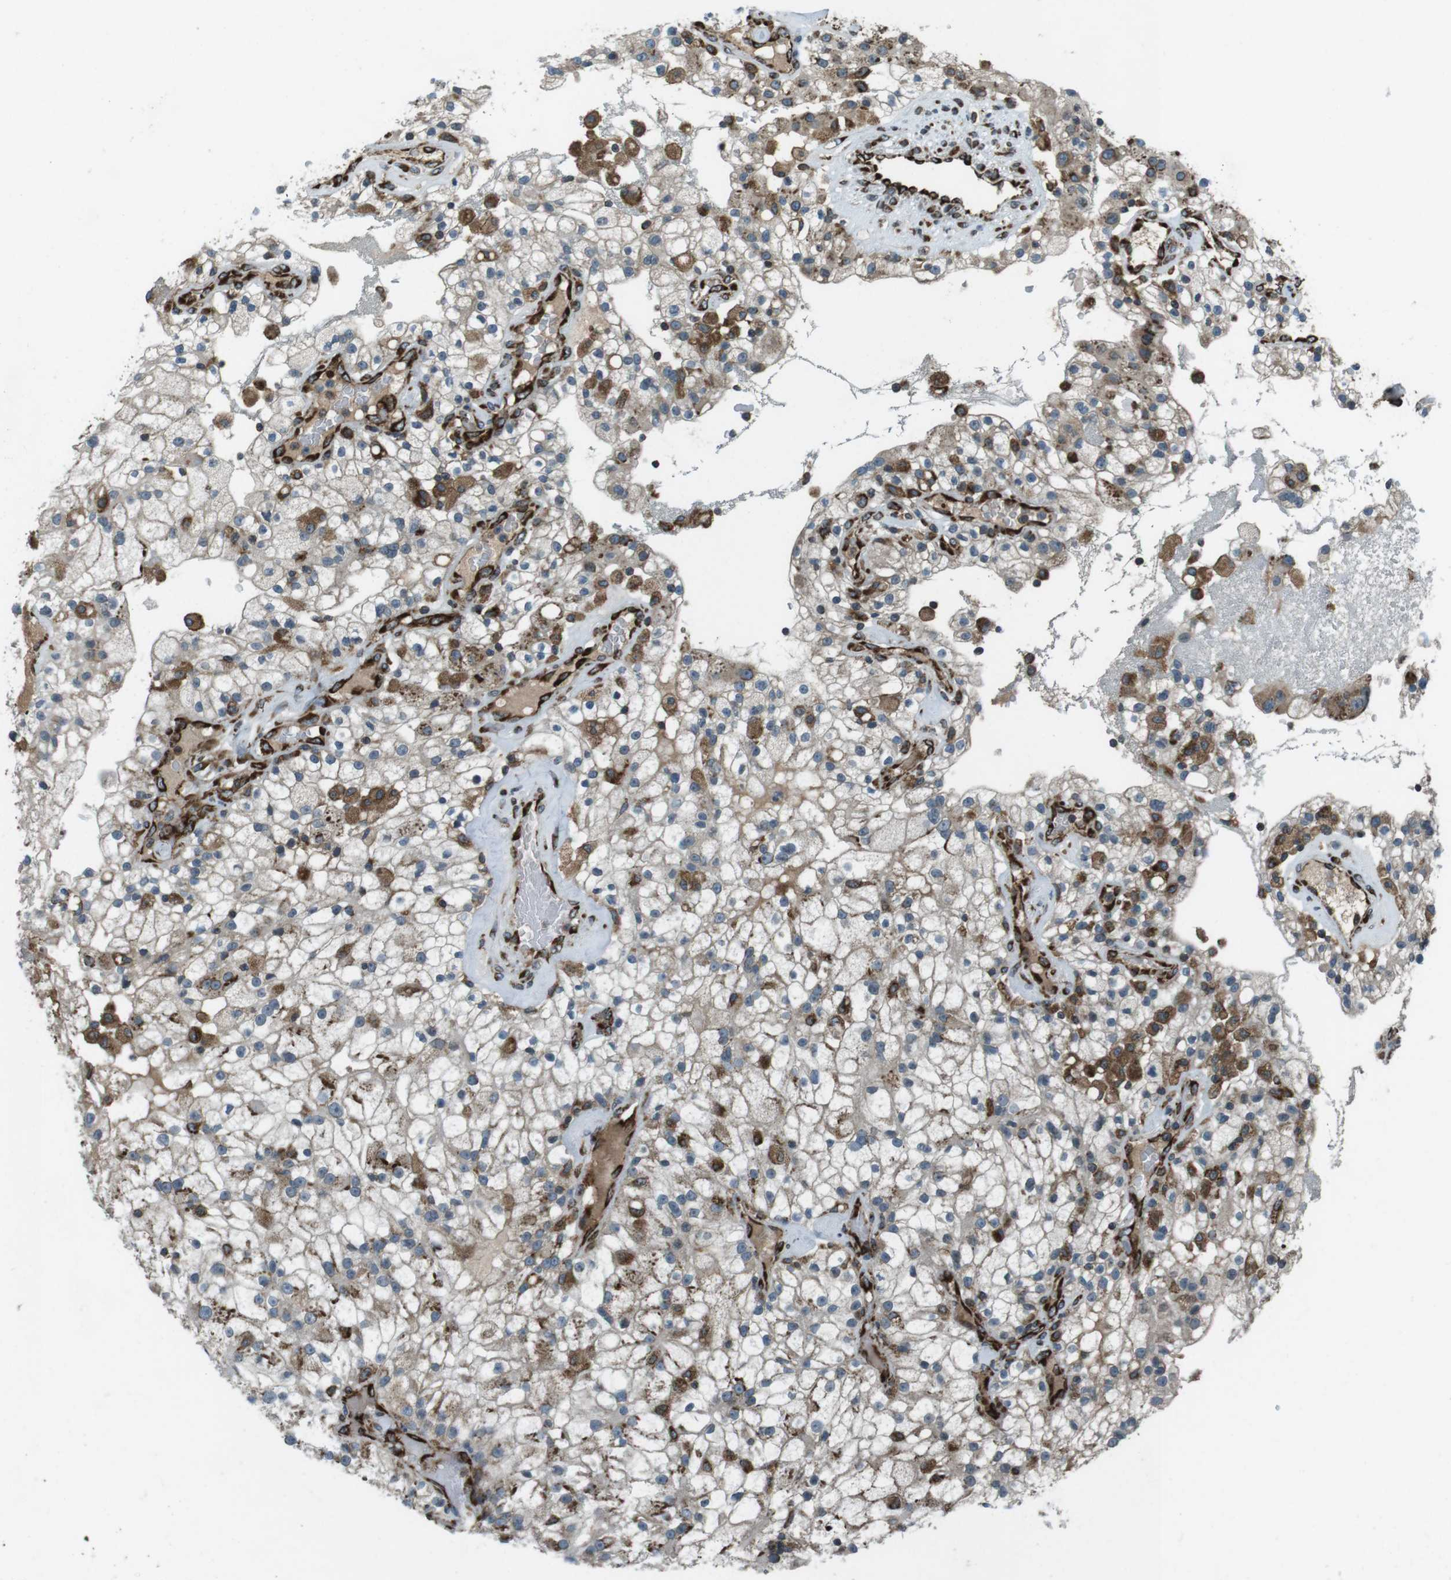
{"staining": {"intensity": "moderate", "quantity": "25%-75%", "location": "cytoplasmic/membranous"}, "tissue": "renal cancer", "cell_type": "Tumor cells", "image_type": "cancer", "snomed": [{"axis": "morphology", "description": "Adenocarcinoma, NOS"}, {"axis": "topography", "description": "Kidney"}], "caption": "Renal adenocarcinoma stained with a brown dye shows moderate cytoplasmic/membranous positive positivity in about 25%-75% of tumor cells.", "gene": "KTN1", "patient": {"sex": "female", "age": 52}}